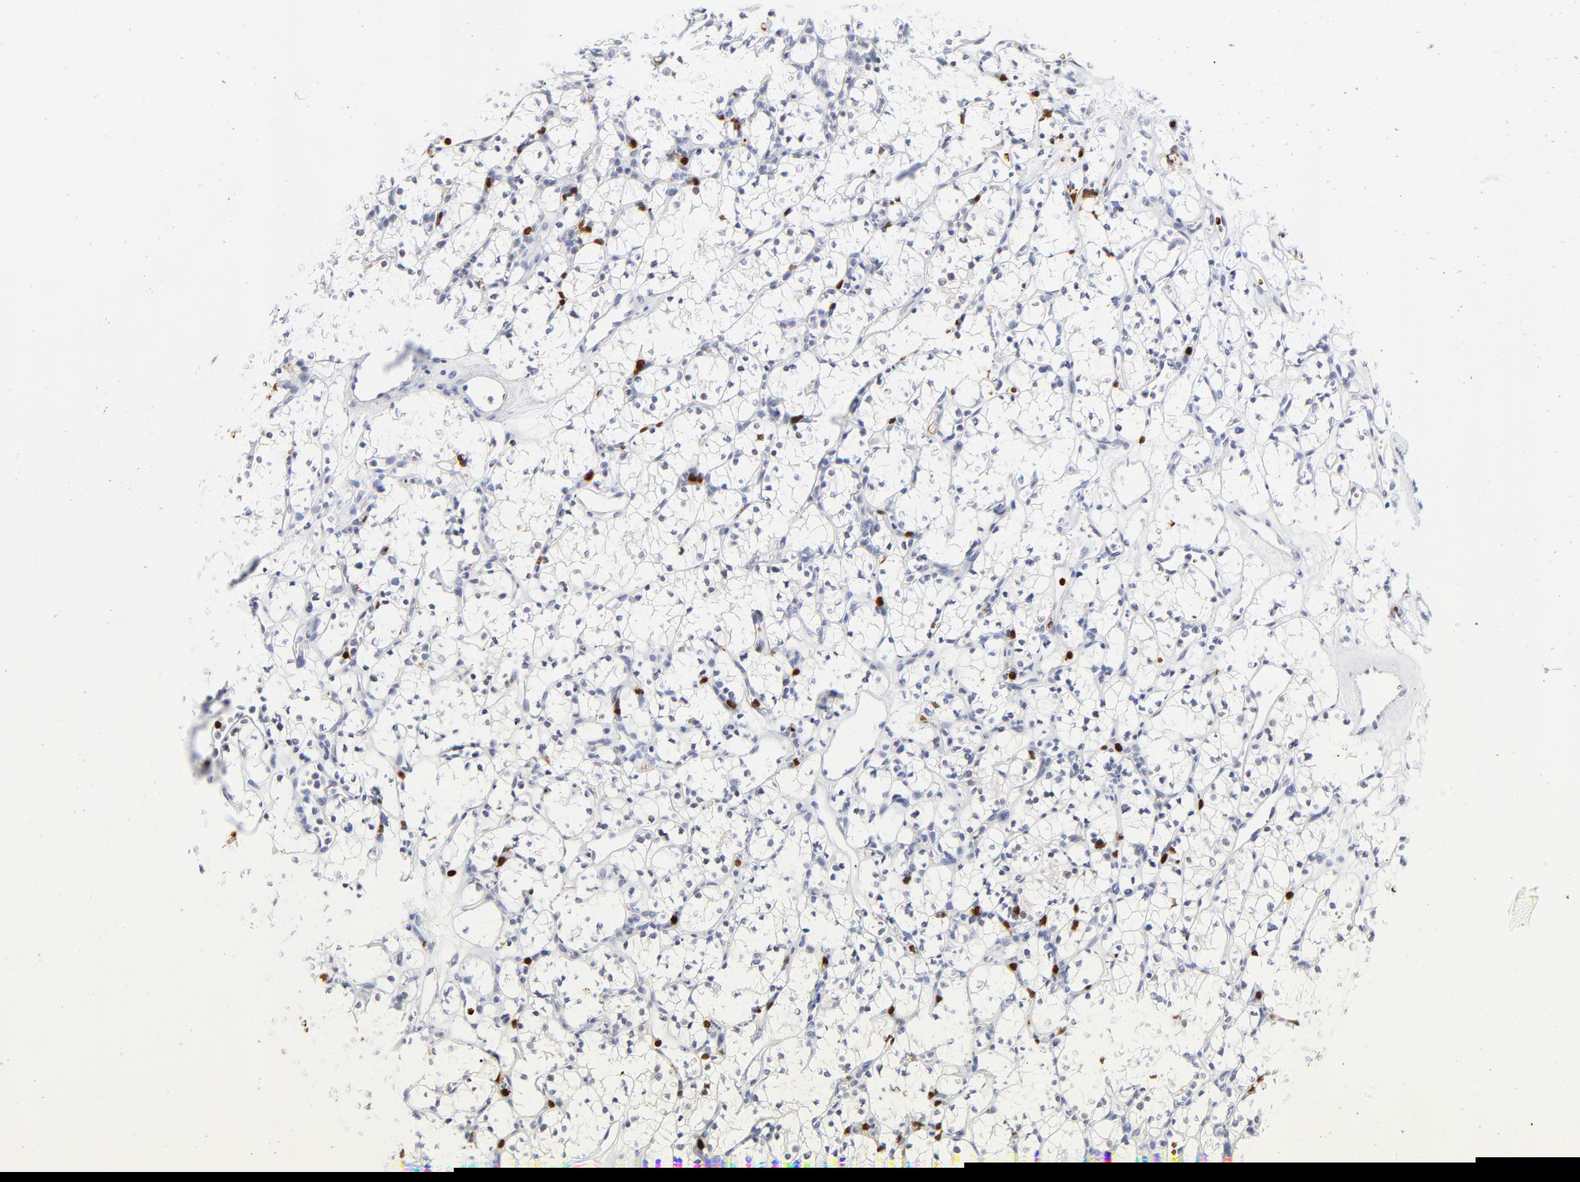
{"staining": {"intensity": "negative", "quantity": "none", "location": "none"}, "tissue": "renal cancer", "cell_type": "Tumor cells", "image_type": "cancer", "snomed": [{"axis": "morphology", "description": "Adenocarcinoma, NOS"}, {"axis": "topography", "description": "Kidney"}], "caption": "Immunohistochemistry (IHC) photomicrograph of neoplastic tissue: adenocarcinoma (renal) stained with DAB demonstrates no significant protein expression in tumor cells.", "gene": "ZAP70", "patient": {"sex": "male", "age": 59}}